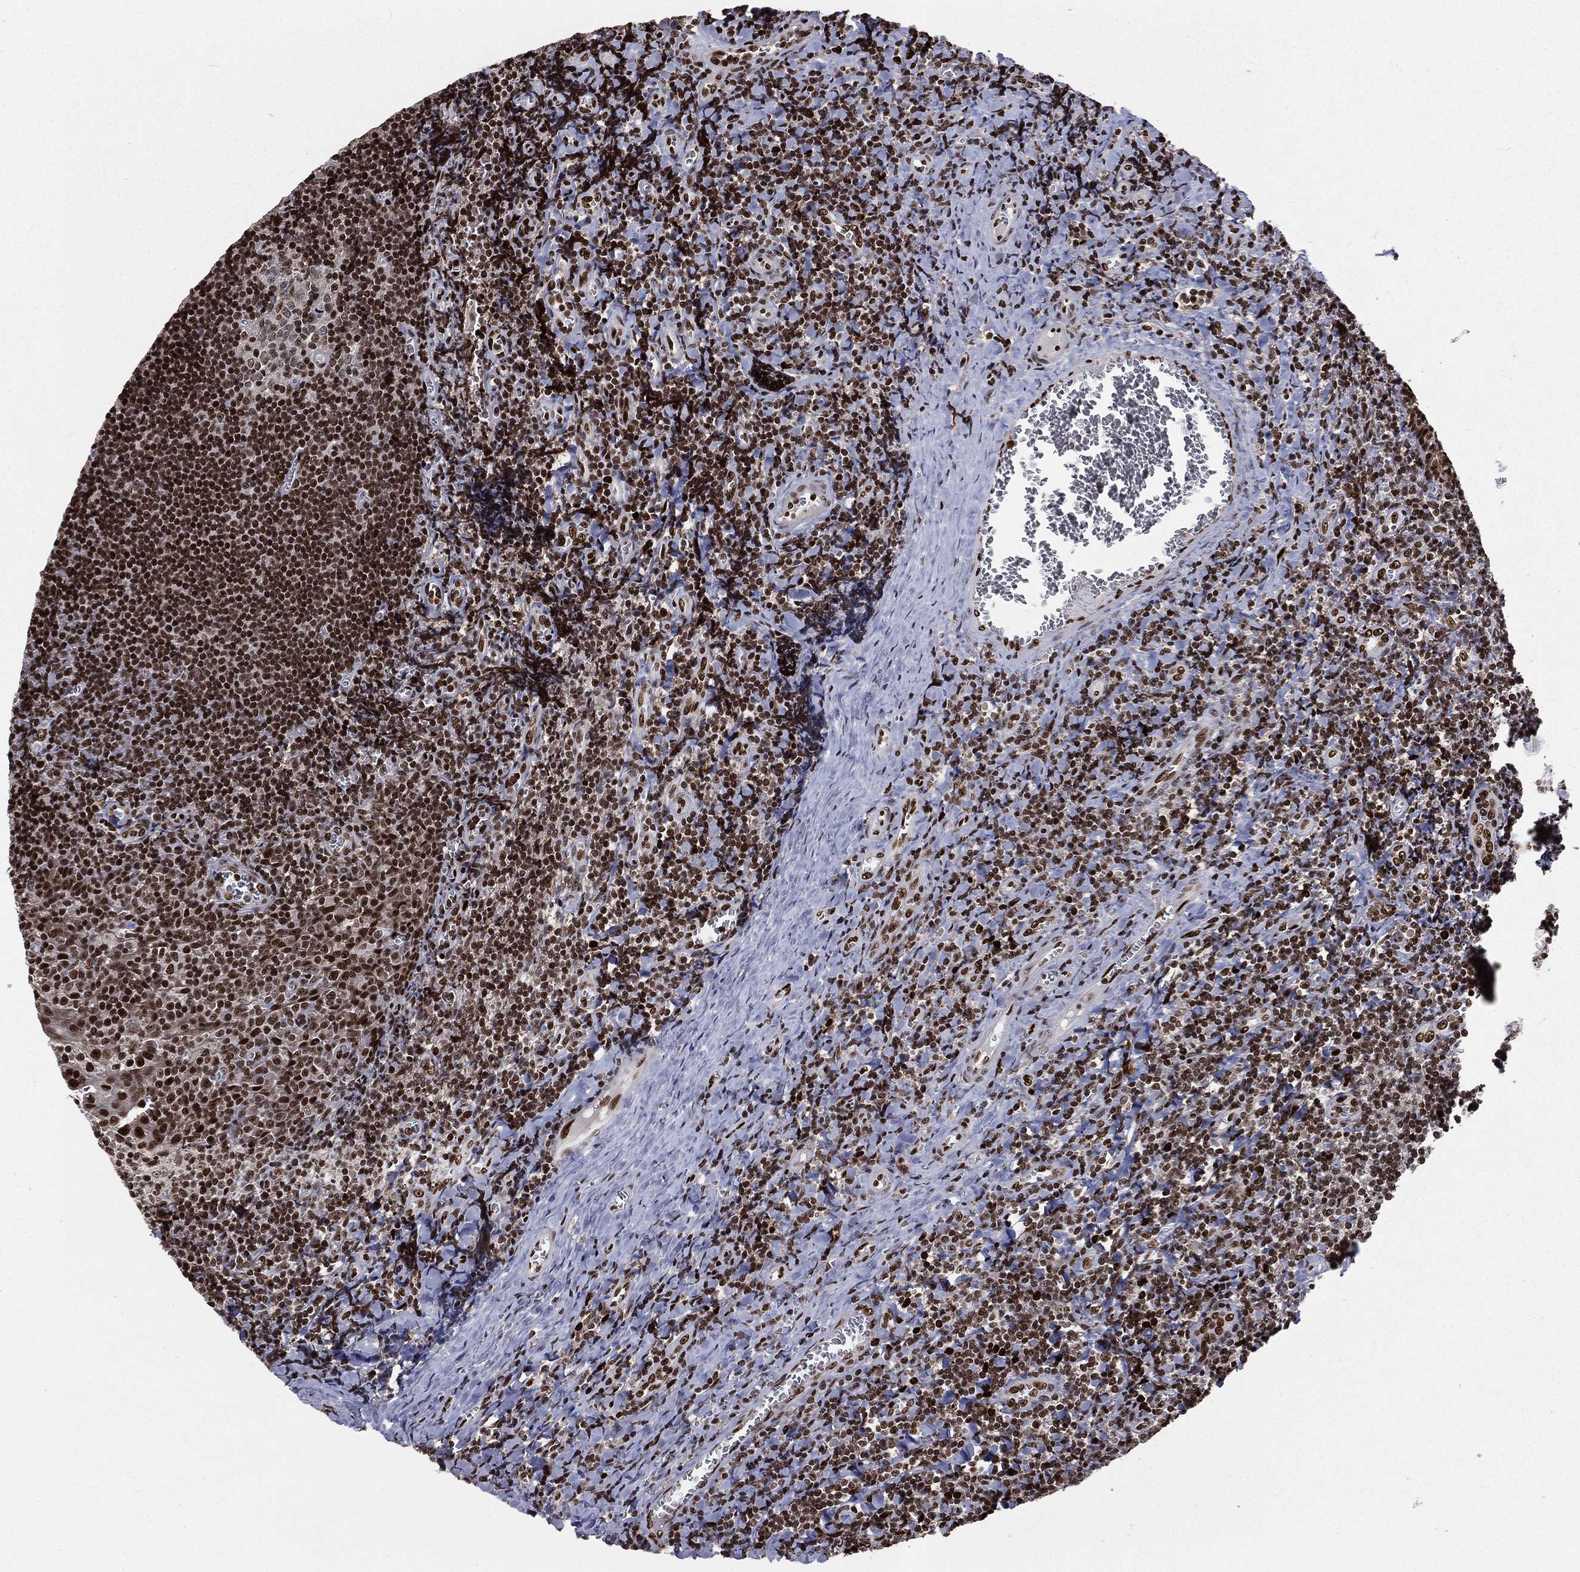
{"staining": {"intensity": "strong", "quantity": "<25%", "location": "nuclear"}, "tissue": "tonsil", "cell_type": "Germinal center cells", "image_type": "normal", "snomed": [{"axis": "morphology", "description": "Normal tissue, NOS"}, {"axis": "morphology", "description": "Inflammation, NOS"}, {"axis": "topography", "description": "Tonsil"}], "caption": "A brown stain labels strong nuclear positivity of a protein in germinal center cells of benign tonsil.", "gene": "POLB", "patient": {"sex": "female", "age": 31}}